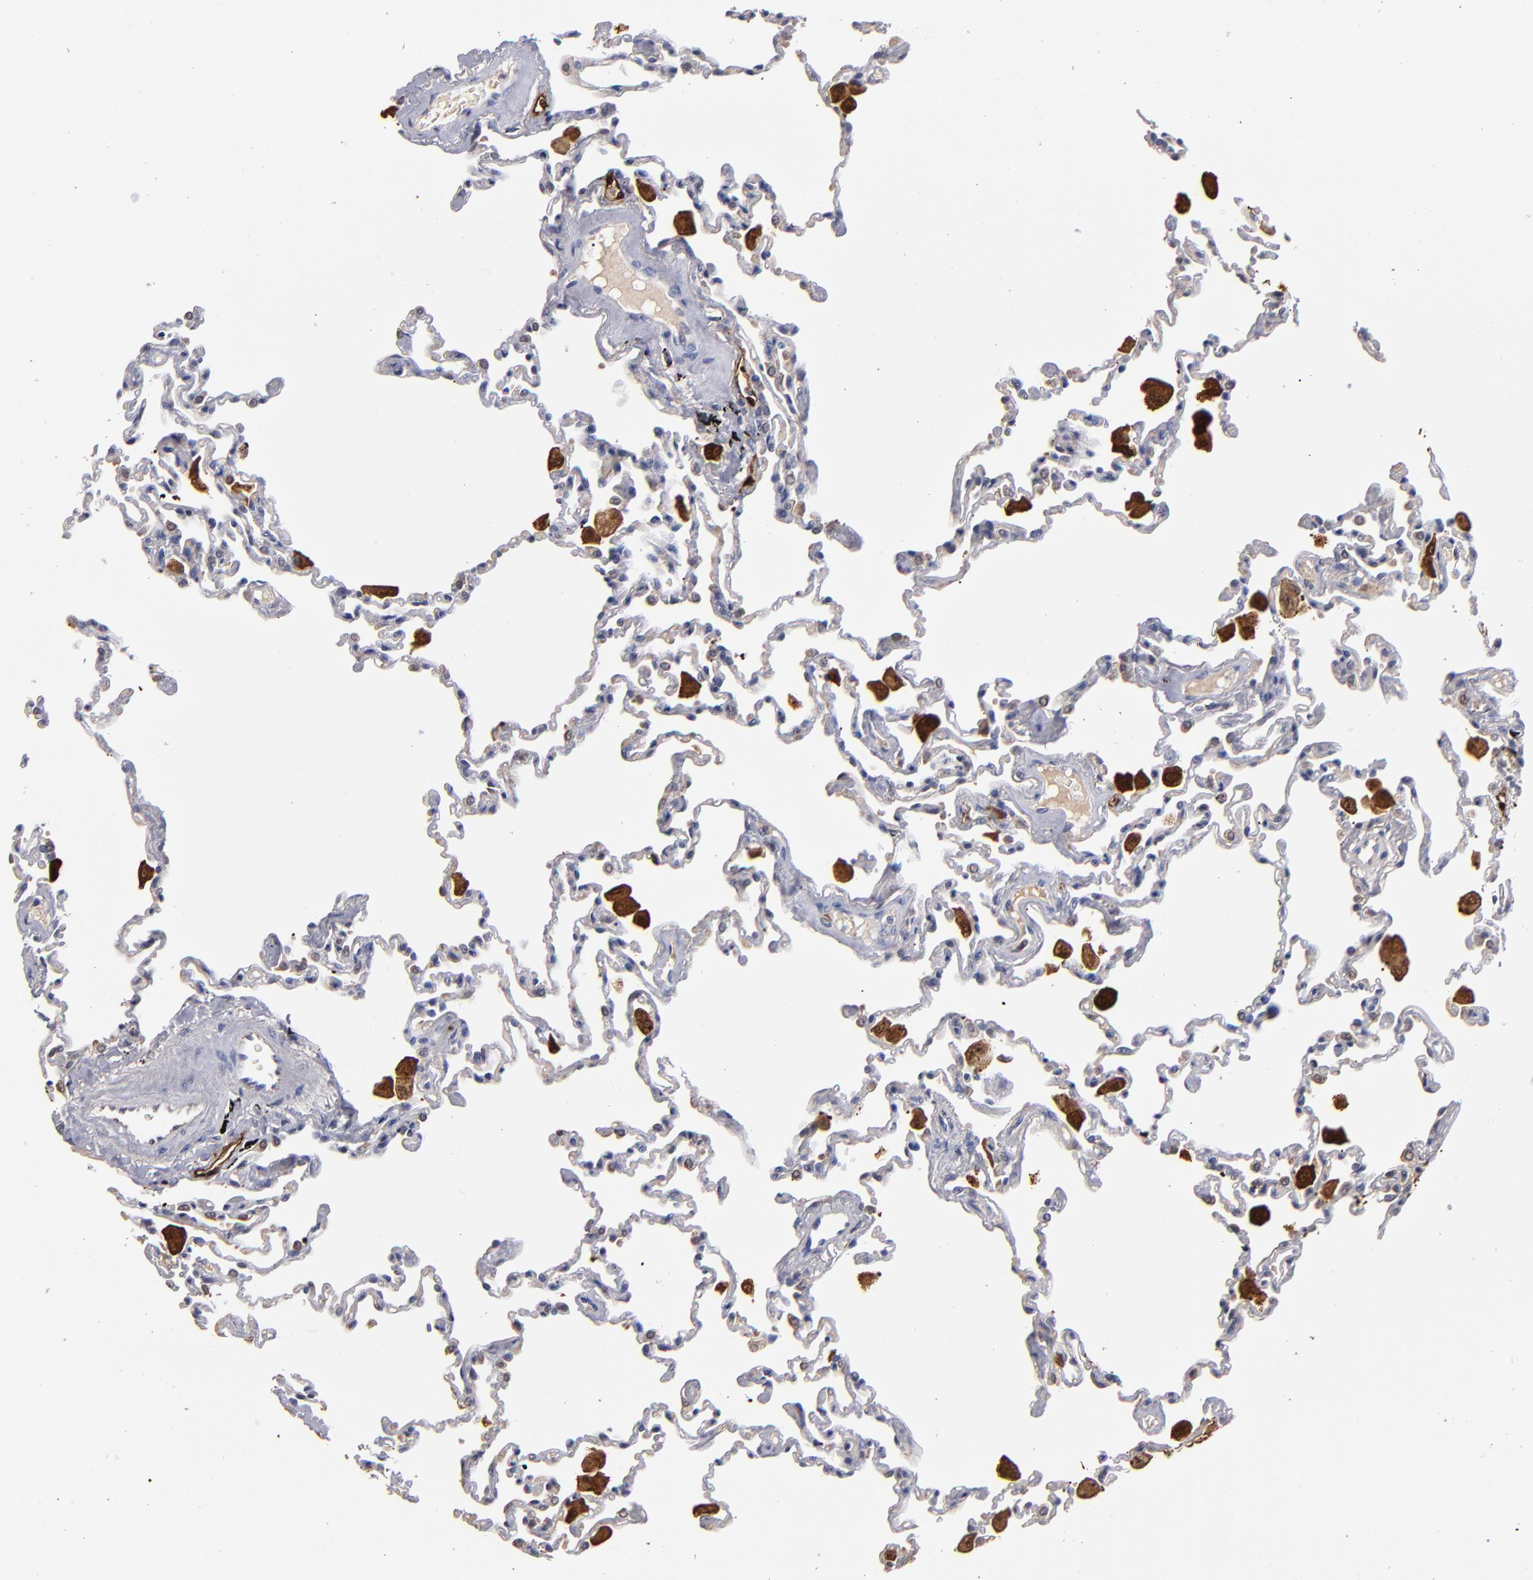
{"staining": {"intensity": "weak", "quantity": "<25%", "location": "cytoplasmic/membranous"}, "tissue": "lung", "cell_type": "Alveolar cells", "image_type": "normal", "snomed": [{"axis": "morphology", "description": "Normal tissue, NOS"}, {"axis": "topography", "description": "Lung"}], "caption": "Human lung stained for a protein using immunohistochemistry shows no positivity in alveolar cells.", "gene": "FABP4", "patient": {"sex": "male", "age": 59}}